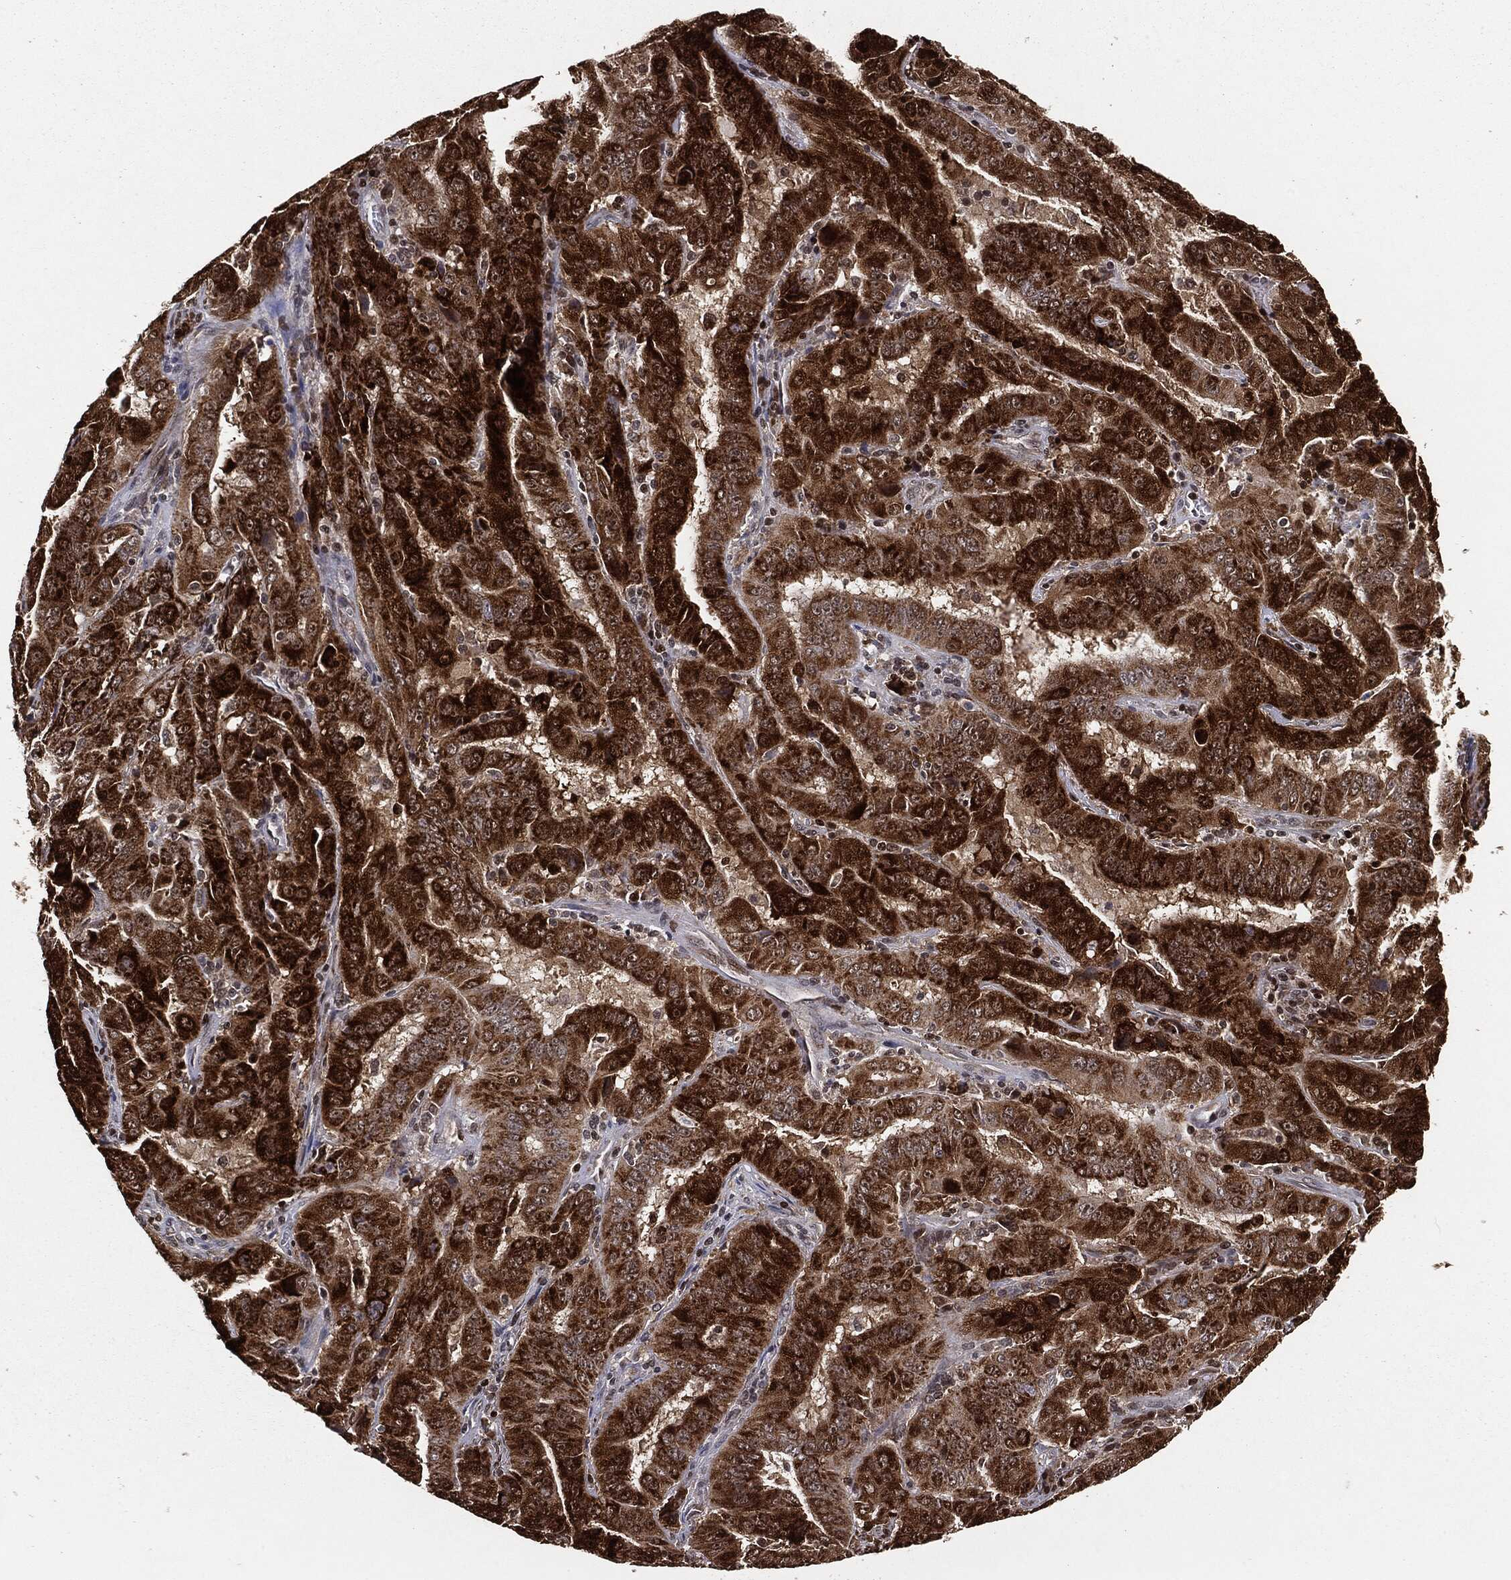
{"staining": {"intensity": "strong", "quantity": ">75%", "location": "cytoplasmic/membranous"}, "tissue": "pancreatic cancer", "cell_type": "Tumor cells", "image_type": "cancer", "snomed": [{"axis": "morphology", "description": "Adenocarcinoma, NOS"}, {"axis": "topography", "description": "Pancreas"}], "caption": "DAB (3,3'-diaminobenzidine) immunohistochemical staining of pancreatic cancer (adenocarcinoma) demonstrates strong cytoplasmic/membranous protein expression in about >75% of tumor cells.", "gene": "CHCHD2", "patient": {"sex": "male", "age": 63}}